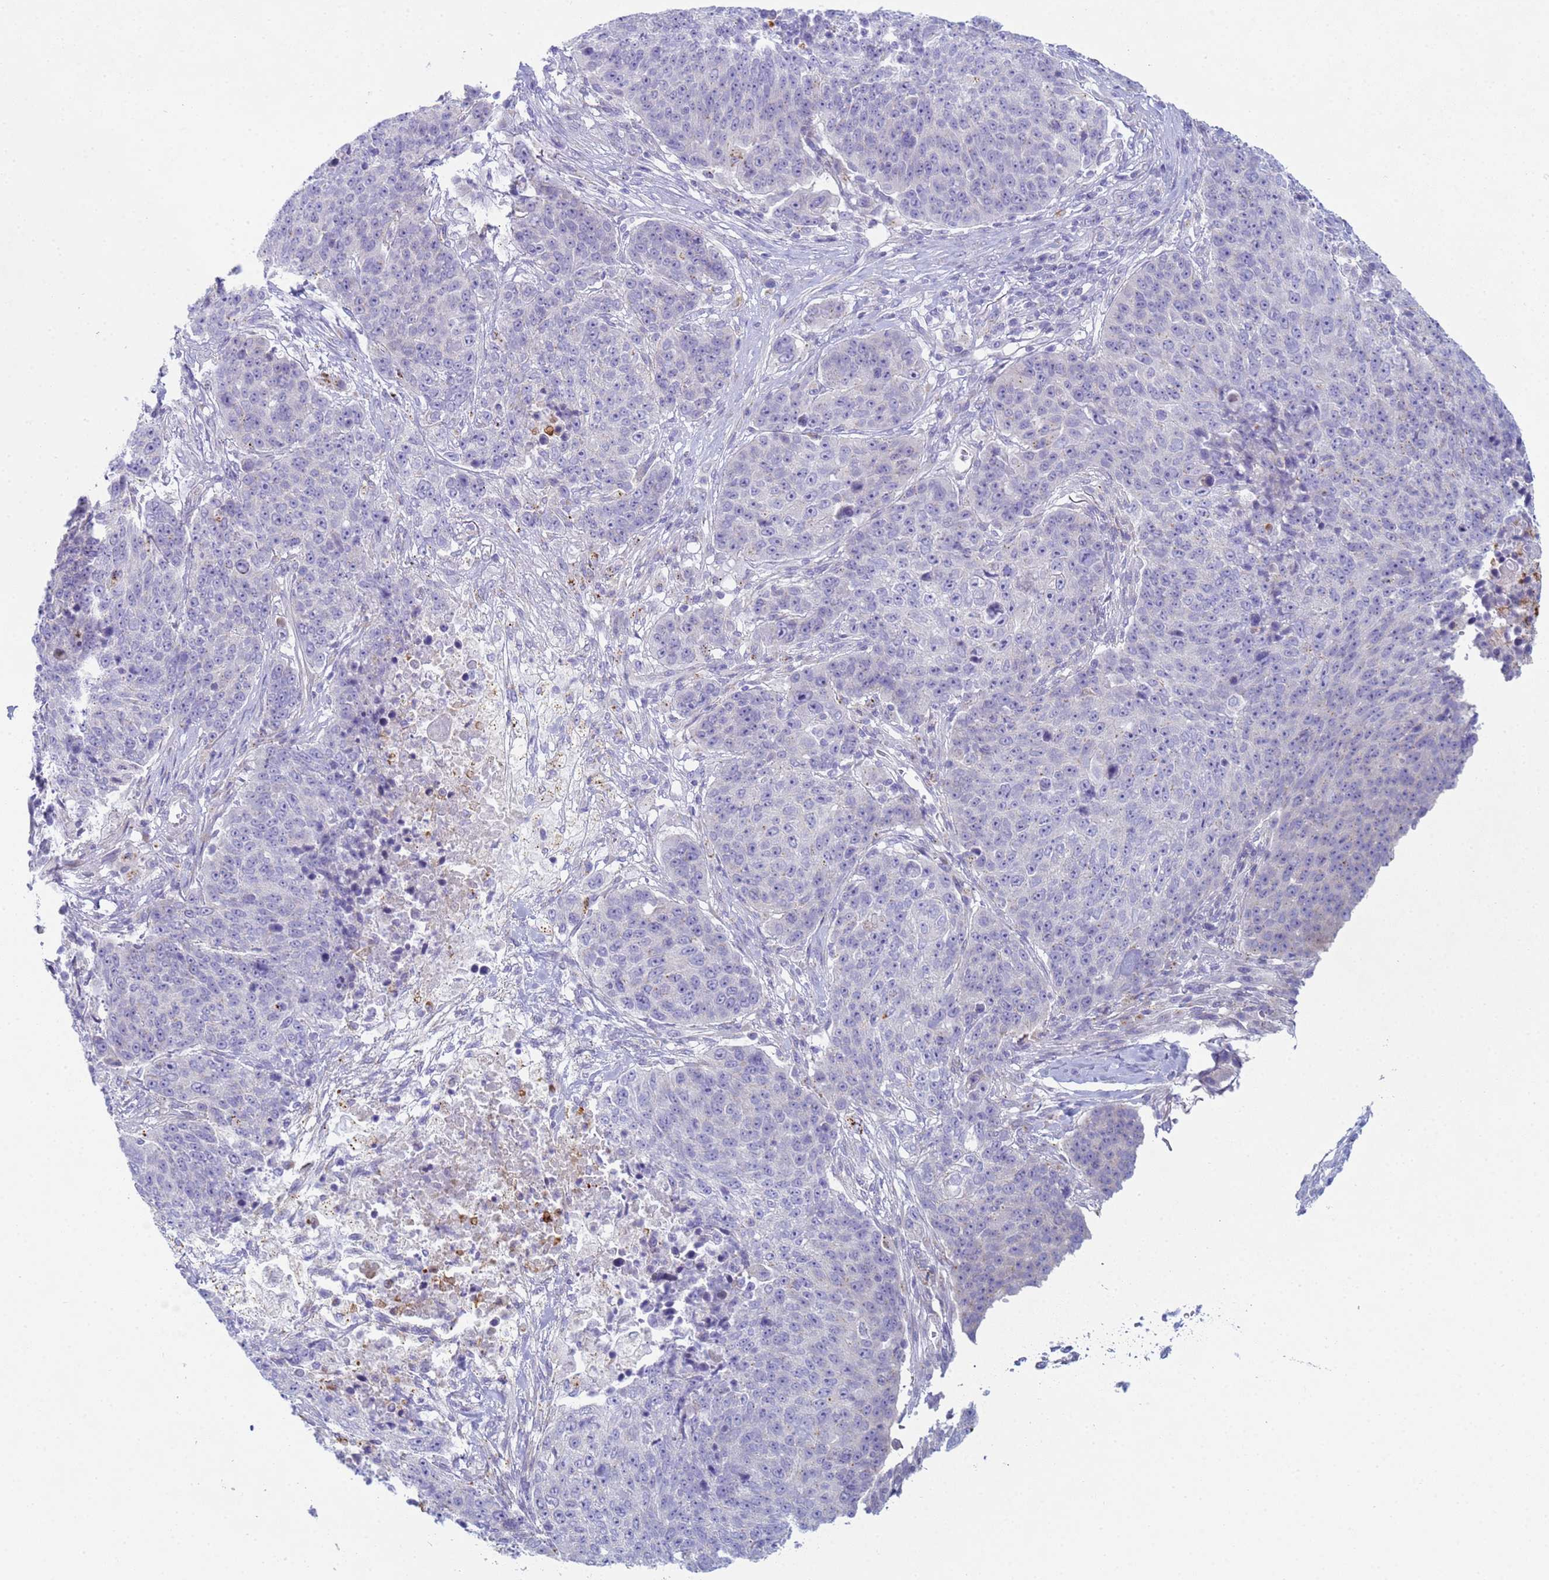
{"staining": {"intensity": "negative", "quantity": "none", "location": "none"}, "tissue": "lung cancer", "cell_type": "Tumor cells", "image_type": "cancer", "snomed": [{"axis": "morphology", "description": "Normal tissue, NOS"}, {"axis": "morphology", "description": "Squamous cell carcinoma, NOS"}, {"axis": "topography", "description": "Lymph node"}, {"axis": "topography", "description": "Lung"}], "caption": "Immunohistochemistry photomicrograph of lung cancer stained for a protein (brown), which reveals no positivity in tumor cells.", "gene": "CR1", "patient": {"sex": "male", "age": 66}}